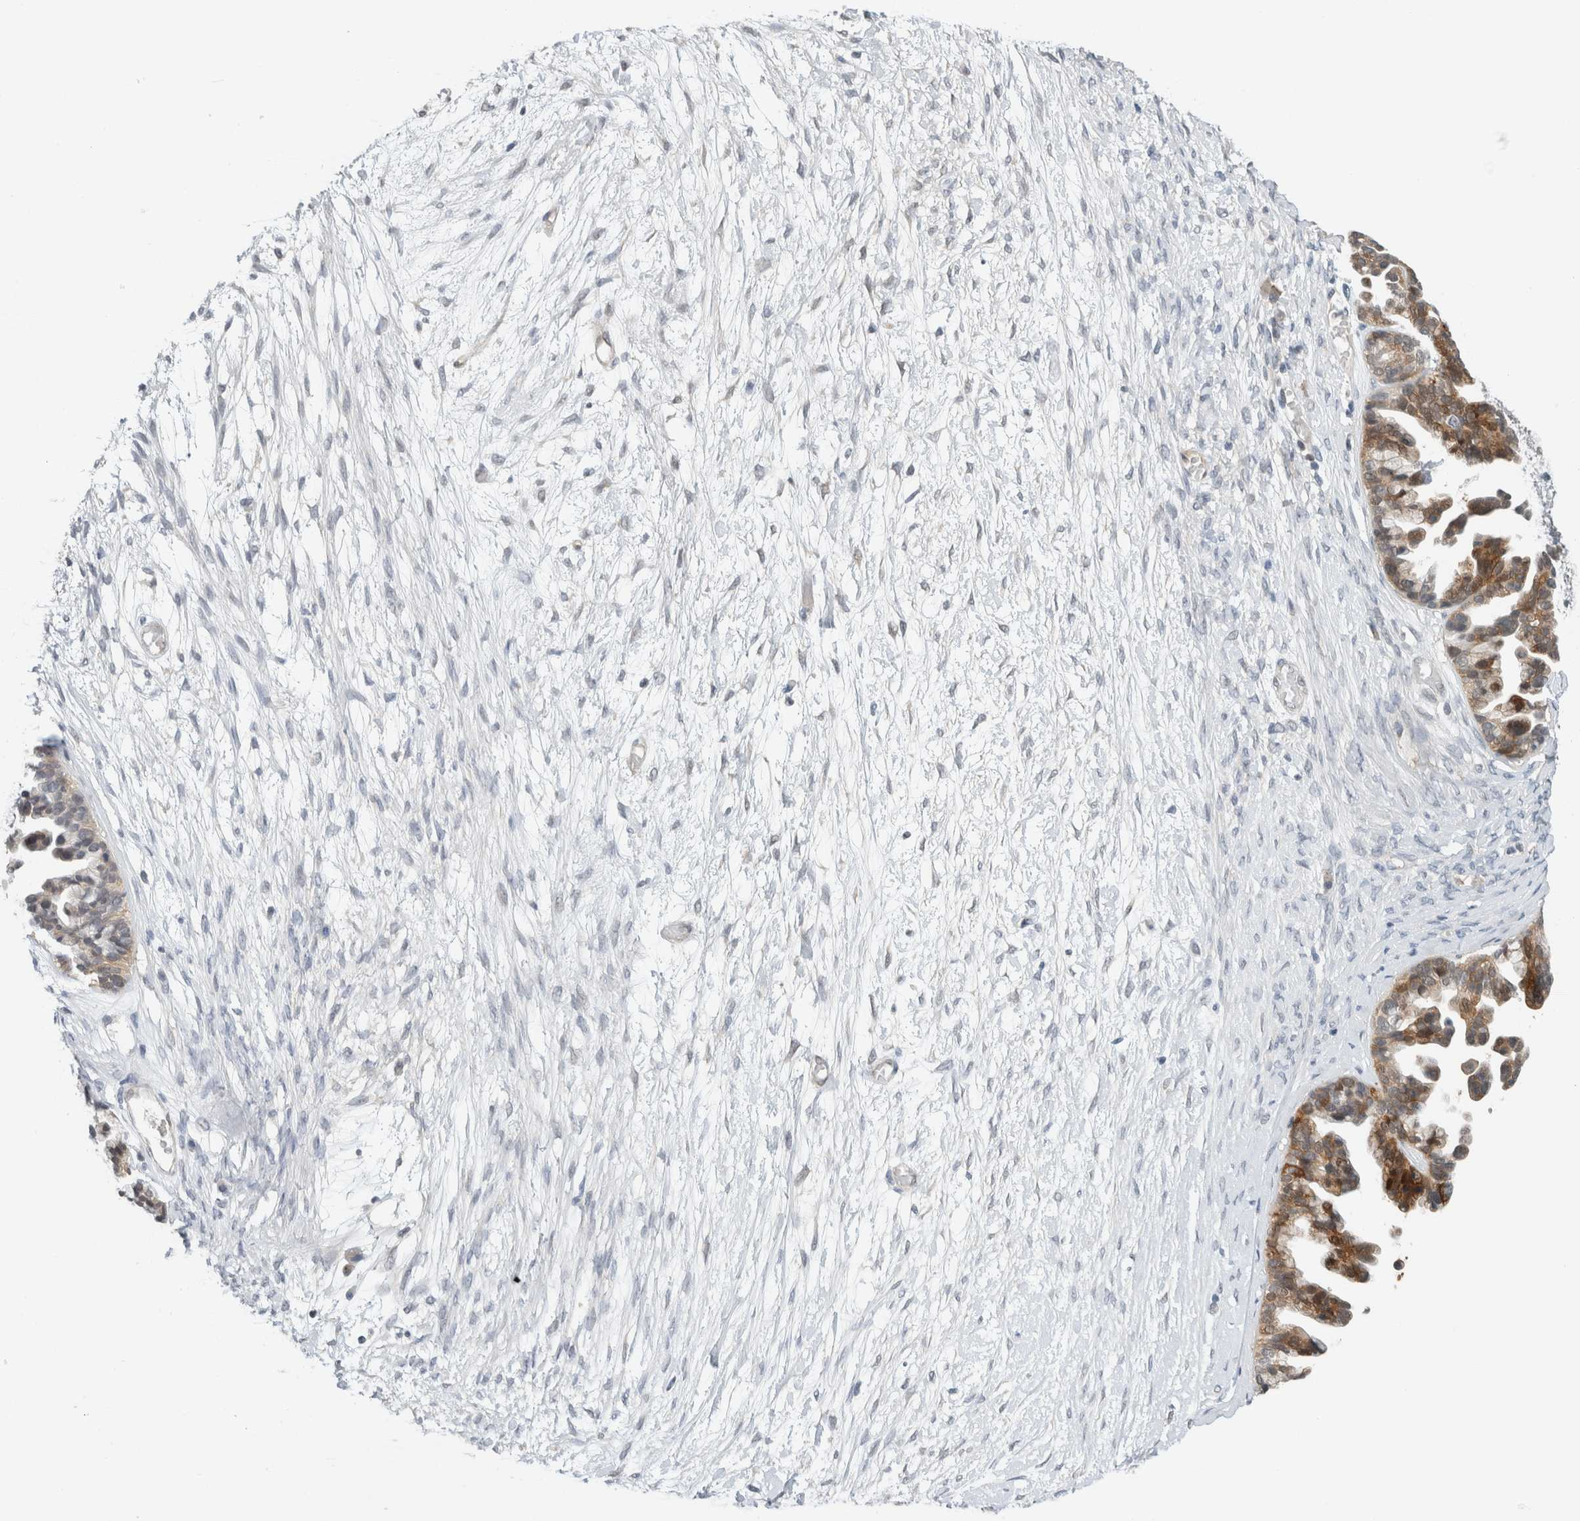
{"staining": {"intensity": "moderate", "quantity": ">75%", "location": "cytoplasmic/membranous"}, "tissue": "ovarian cancer", "cell_type": "Tumor cells", "image_type": "cancer", "snomed": [{"axis": "morphology", "description": "Cystadenocarcinoma, serous, NOS"}, {"axis": "topography", "description": "Ovary"}], "caption": "Human ovarian cancer stained with a brown dye shows moderate cytoplasmic/membranous positive staining in approximately >75% of tumor cells.", "gene": "PFDN4", "patient": {"sex": "female", "age": 56}}